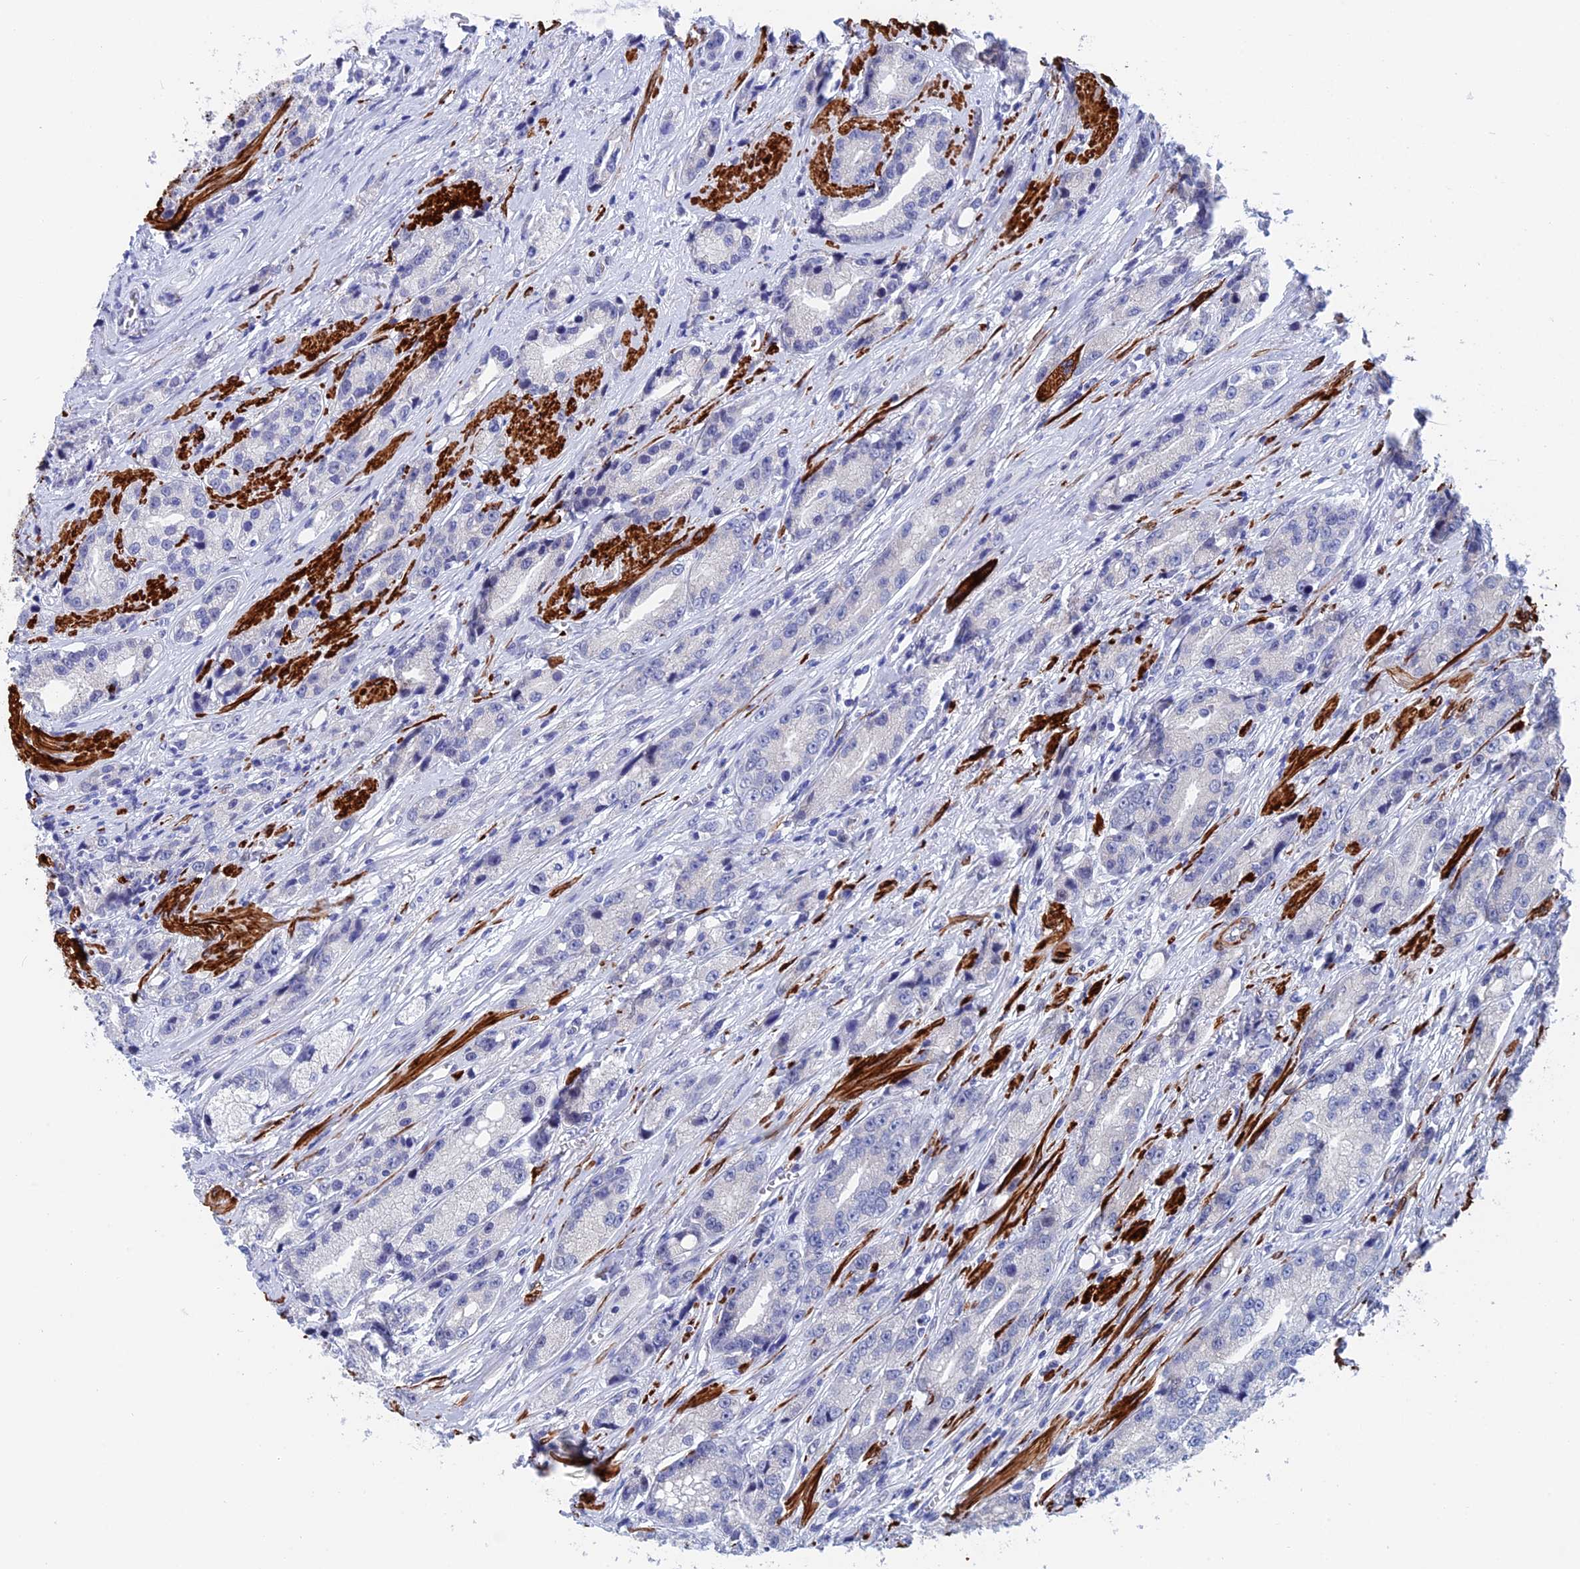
{"staining": {"intensity": "negative", "quantity": "none", "location": "none"}, "tissue": "prostate cancer", "cell_type": "Tumor cells", "image_type": "cancer", "snomed": [{"axis": "morphology", "description": "Adenocarcinoma, High grade"}, {"axis": "topography", "description": "Prostate"}], "caption": "A micrograph of prostate cancer (adenocarcinoma (high-grade)) stained for a protein reveals no brown staining in tumor cells.", "gene": "WDR83", "patient": {"sex": "male", "age": 74}}